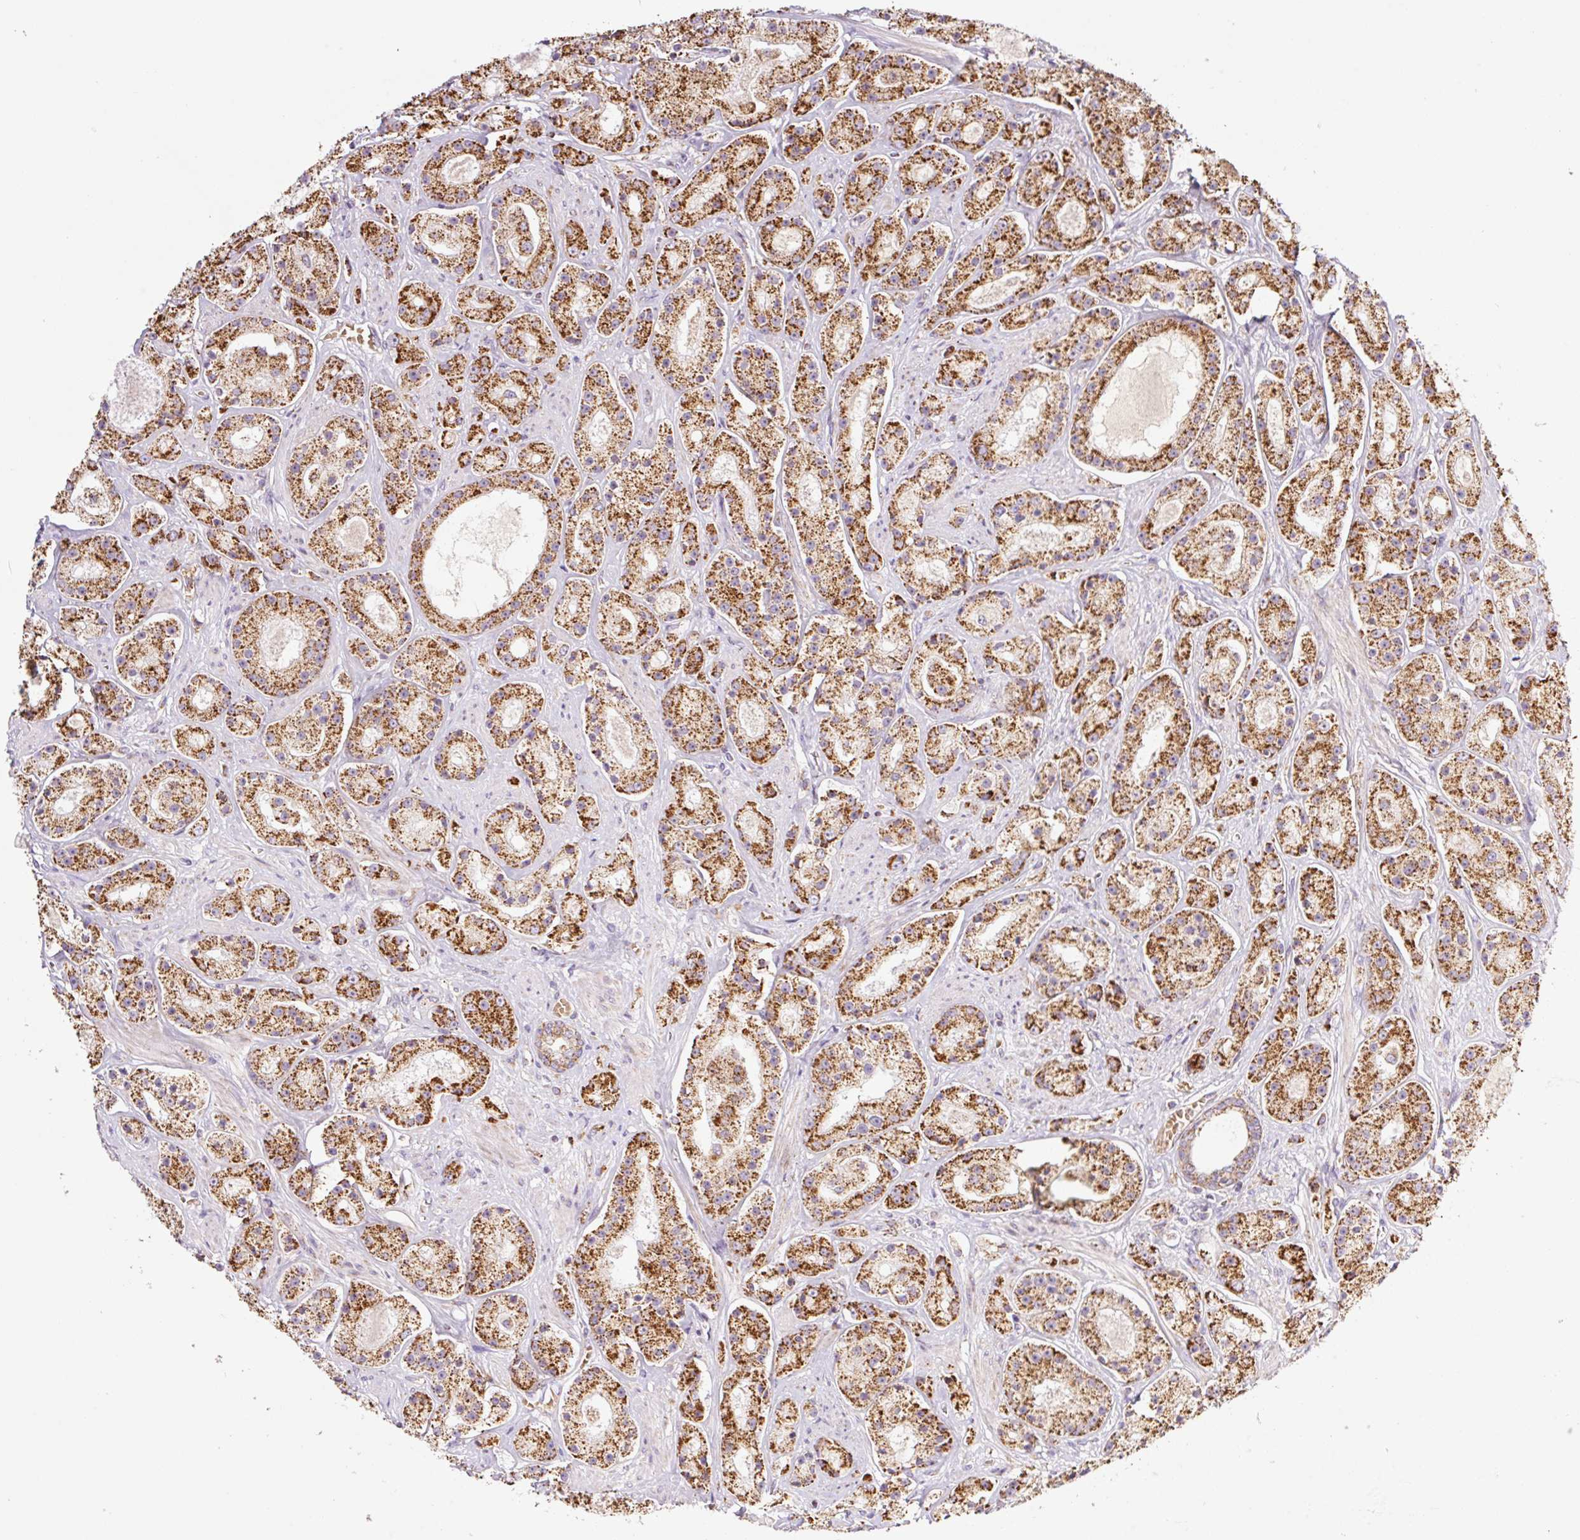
{"staining": {"intensity": "strong", "quantity": ">75%", "location": "cytoplasmic/membranous"}, "tissue": "prostate cancer", "cell_type": "Tumor cells", "image_type": "cancer", "snomed": [{"axis": "morphology", "description": "Adenocarcinoma, High grade"}, {"axis": "topography", "description": "Prostate"}], "caption": "The photomicrograph demonstrates staining of prostate cancer, revealing strong cytoplasmic/membranous protein positivity (brown color) within tumor cells.", "gene": "GOSR2", "patient": {"sex": "male", "age": 67}}